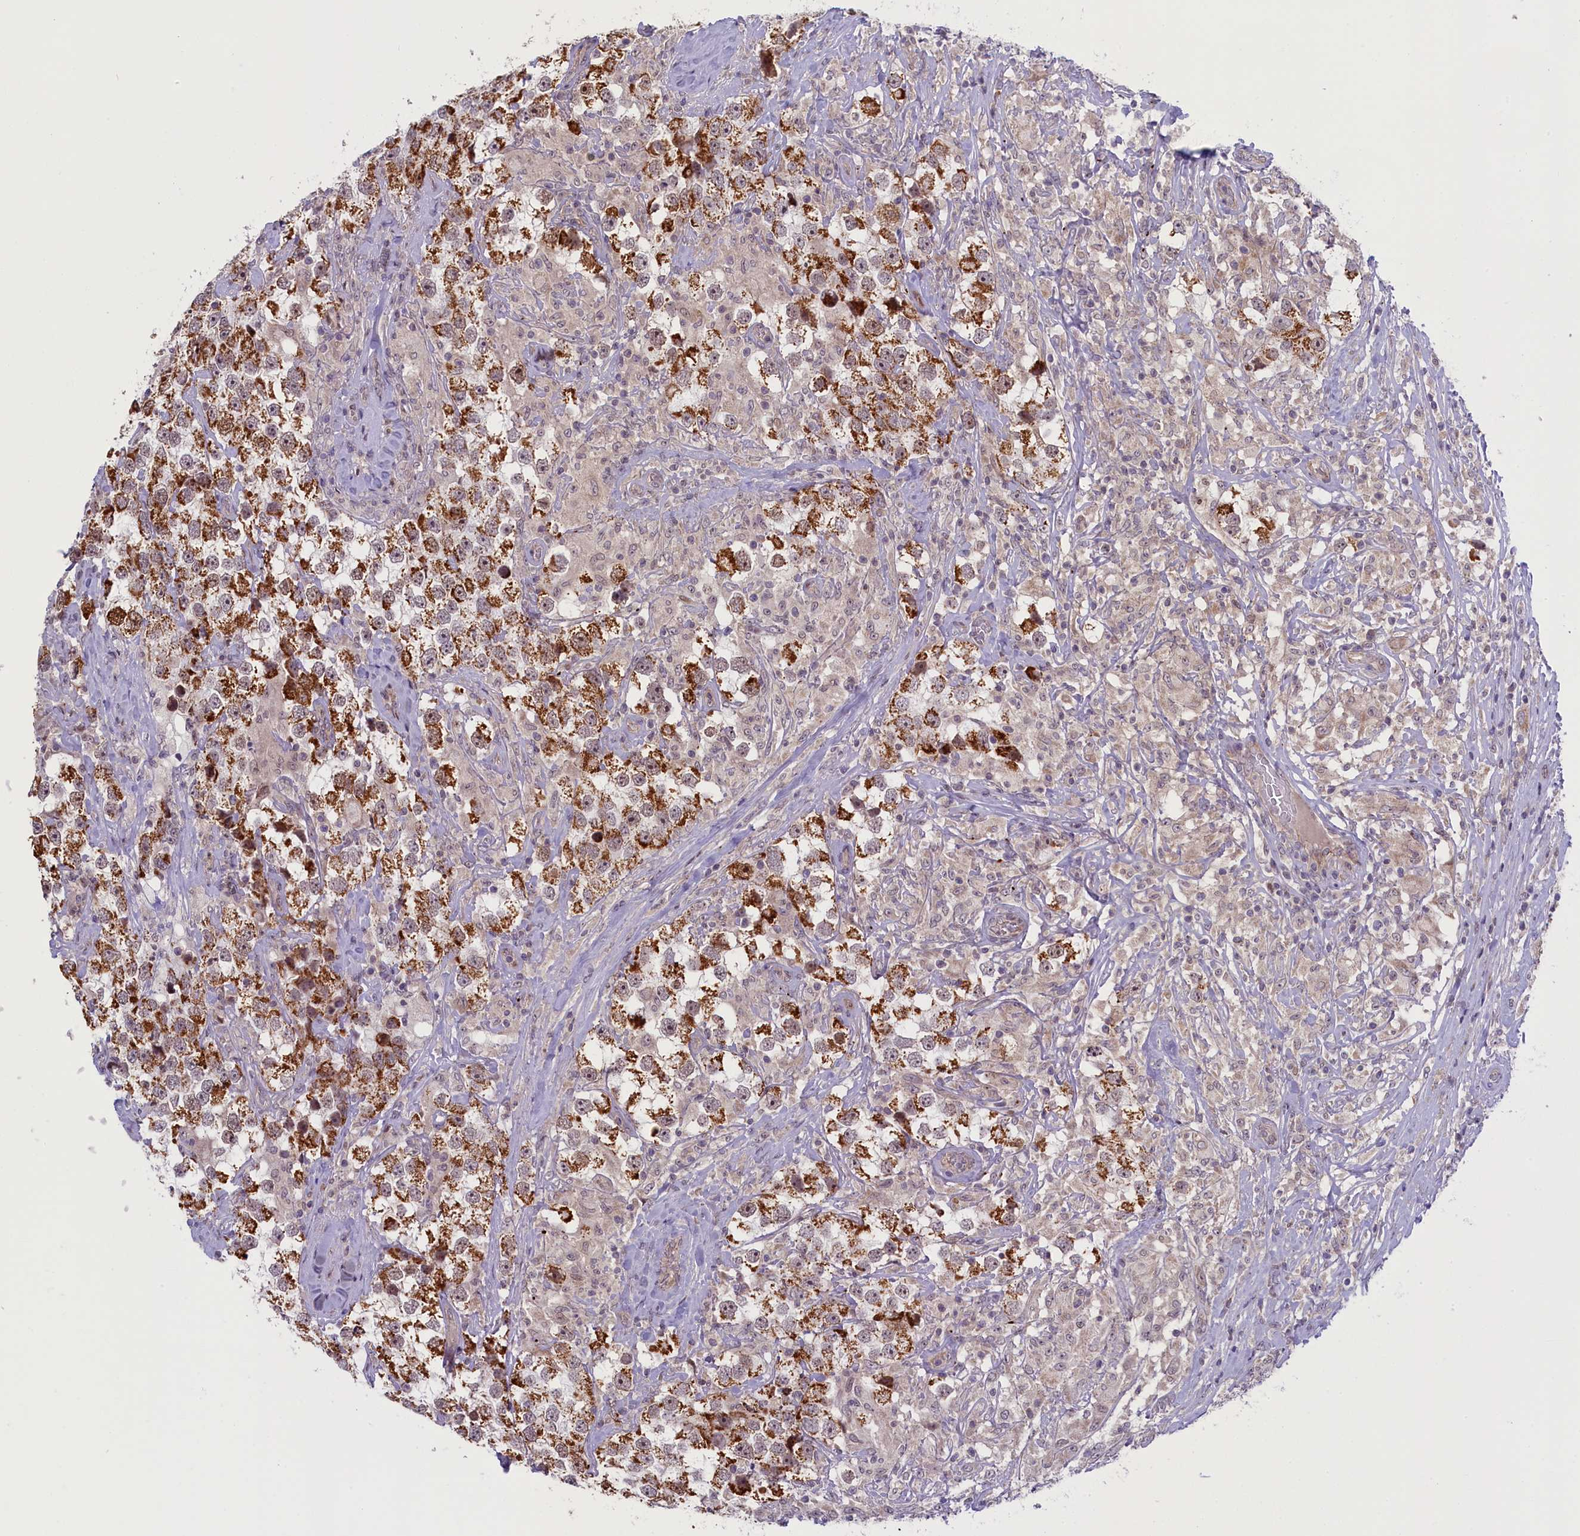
{"staining": {"intensity": "strong", "quantity": ">75%", "location": "cytoplasmic/membranous"}, "tissue": "testis cancer", "cell_type": "Tumor cells", "image_type": "cancer", "snomed": [{"axis": "morphology", "description": "Seminoma, NOS"}, {"axis": "topography", "description": "Testis"}], "caption": "IHC photomicrograph of neoplastic tissue: testis cancer (seminoma) stained using IHC reveals high levels of strong protein expression localized specifically in the cytoplasmic/membranous of tumor cells, appearing as a cytoplasmic/membranous brown color.", "gene": "CCL23", "patient": {"sex": "male", "age": 46}}